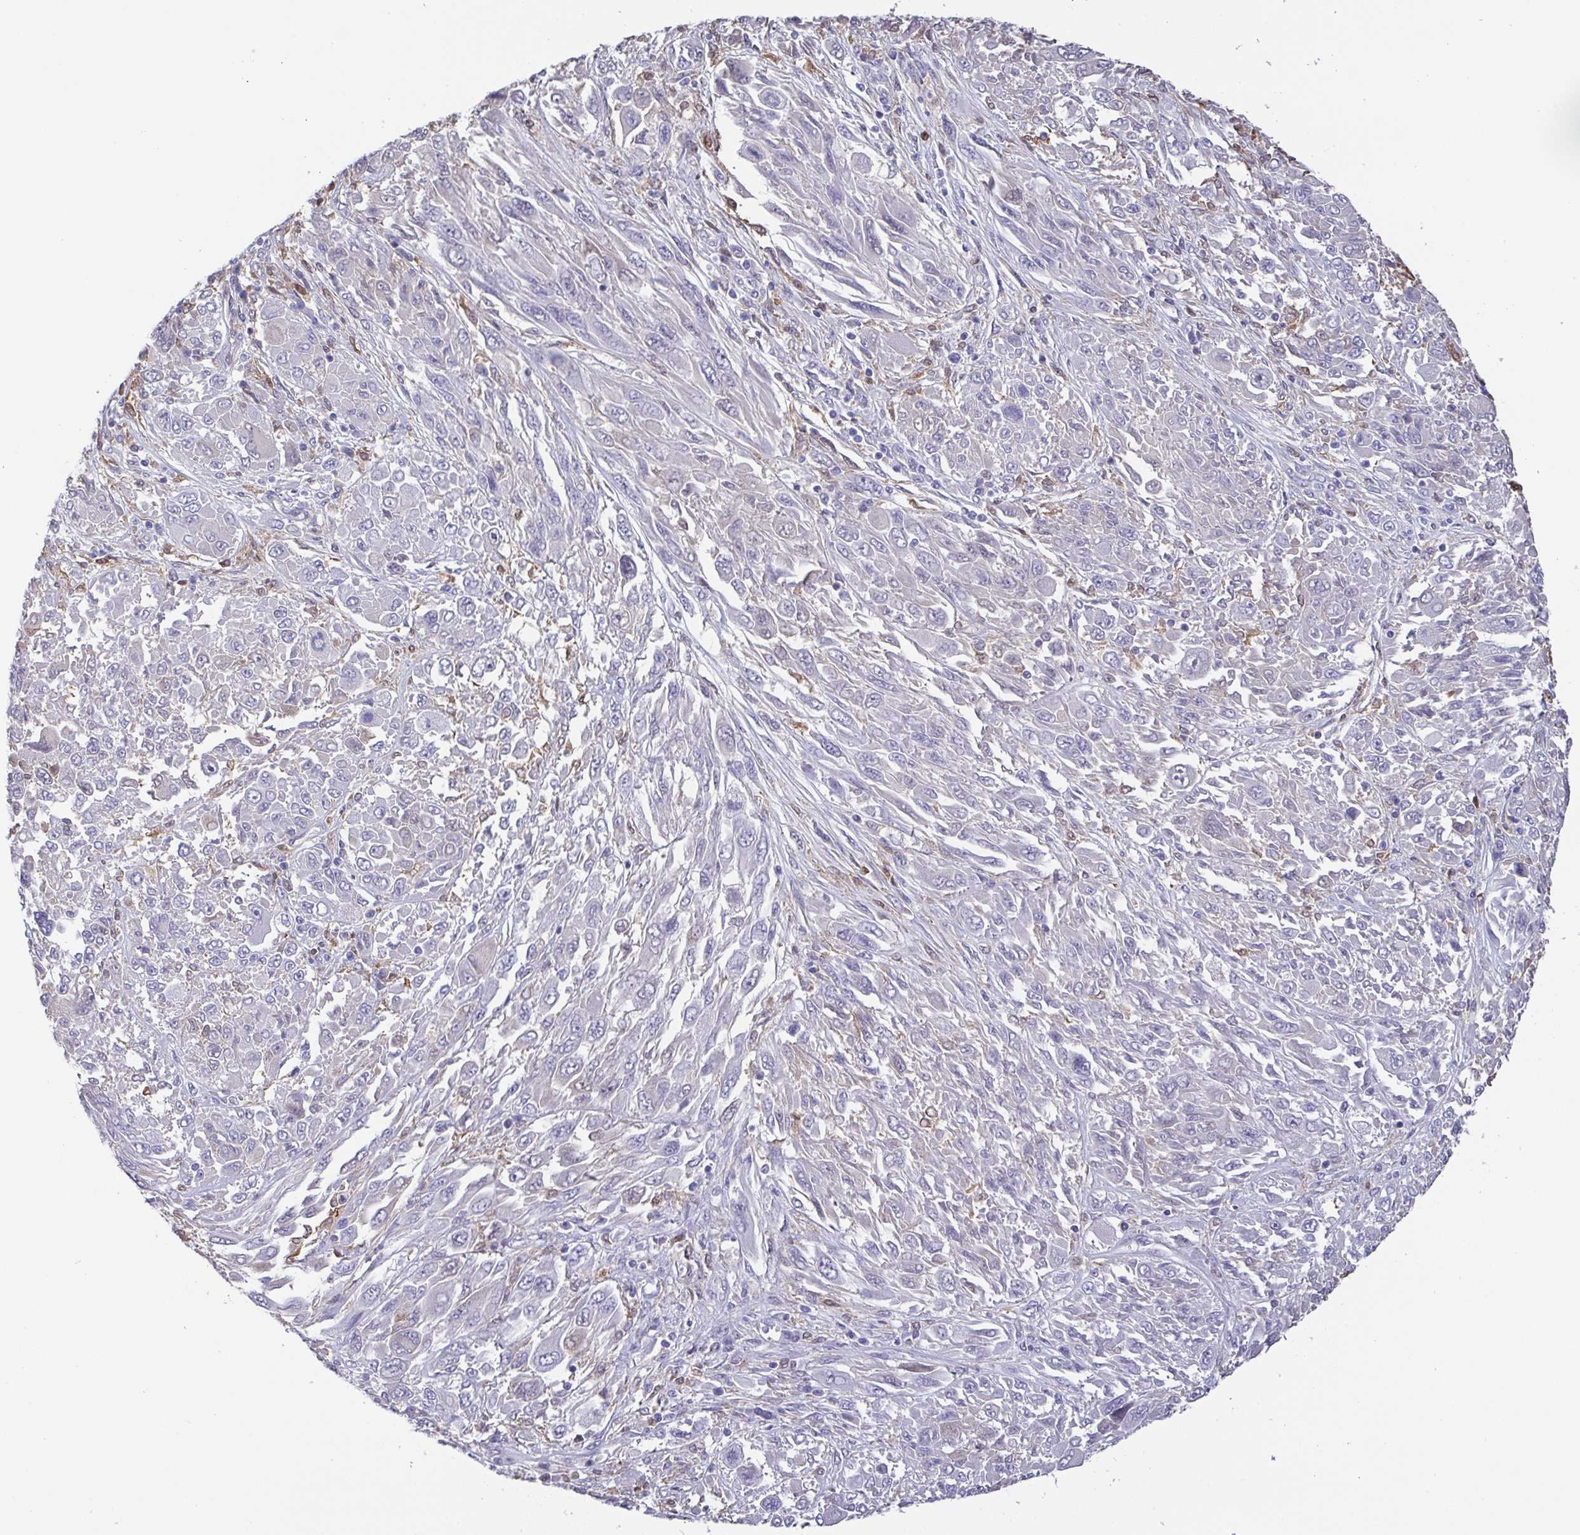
{"staining": {"intensity": "negative", "quantity": "none", "location": "none"}, "tissue": "melanoma", "cell_type": "Tumor cells", "image_type": "cancer", "snomed": [{"axis": "morphology", "description": "Malignant melanoma, NOS"}, {"axis": "topography", "description": "Skin"}], "caption": "The immunohistochemistry (IHC) histopathology image has no significant staining in tumor cells of melanoma tissue.", "gene": "IDH1", "patient": {"sex": "female", "age": 91}}